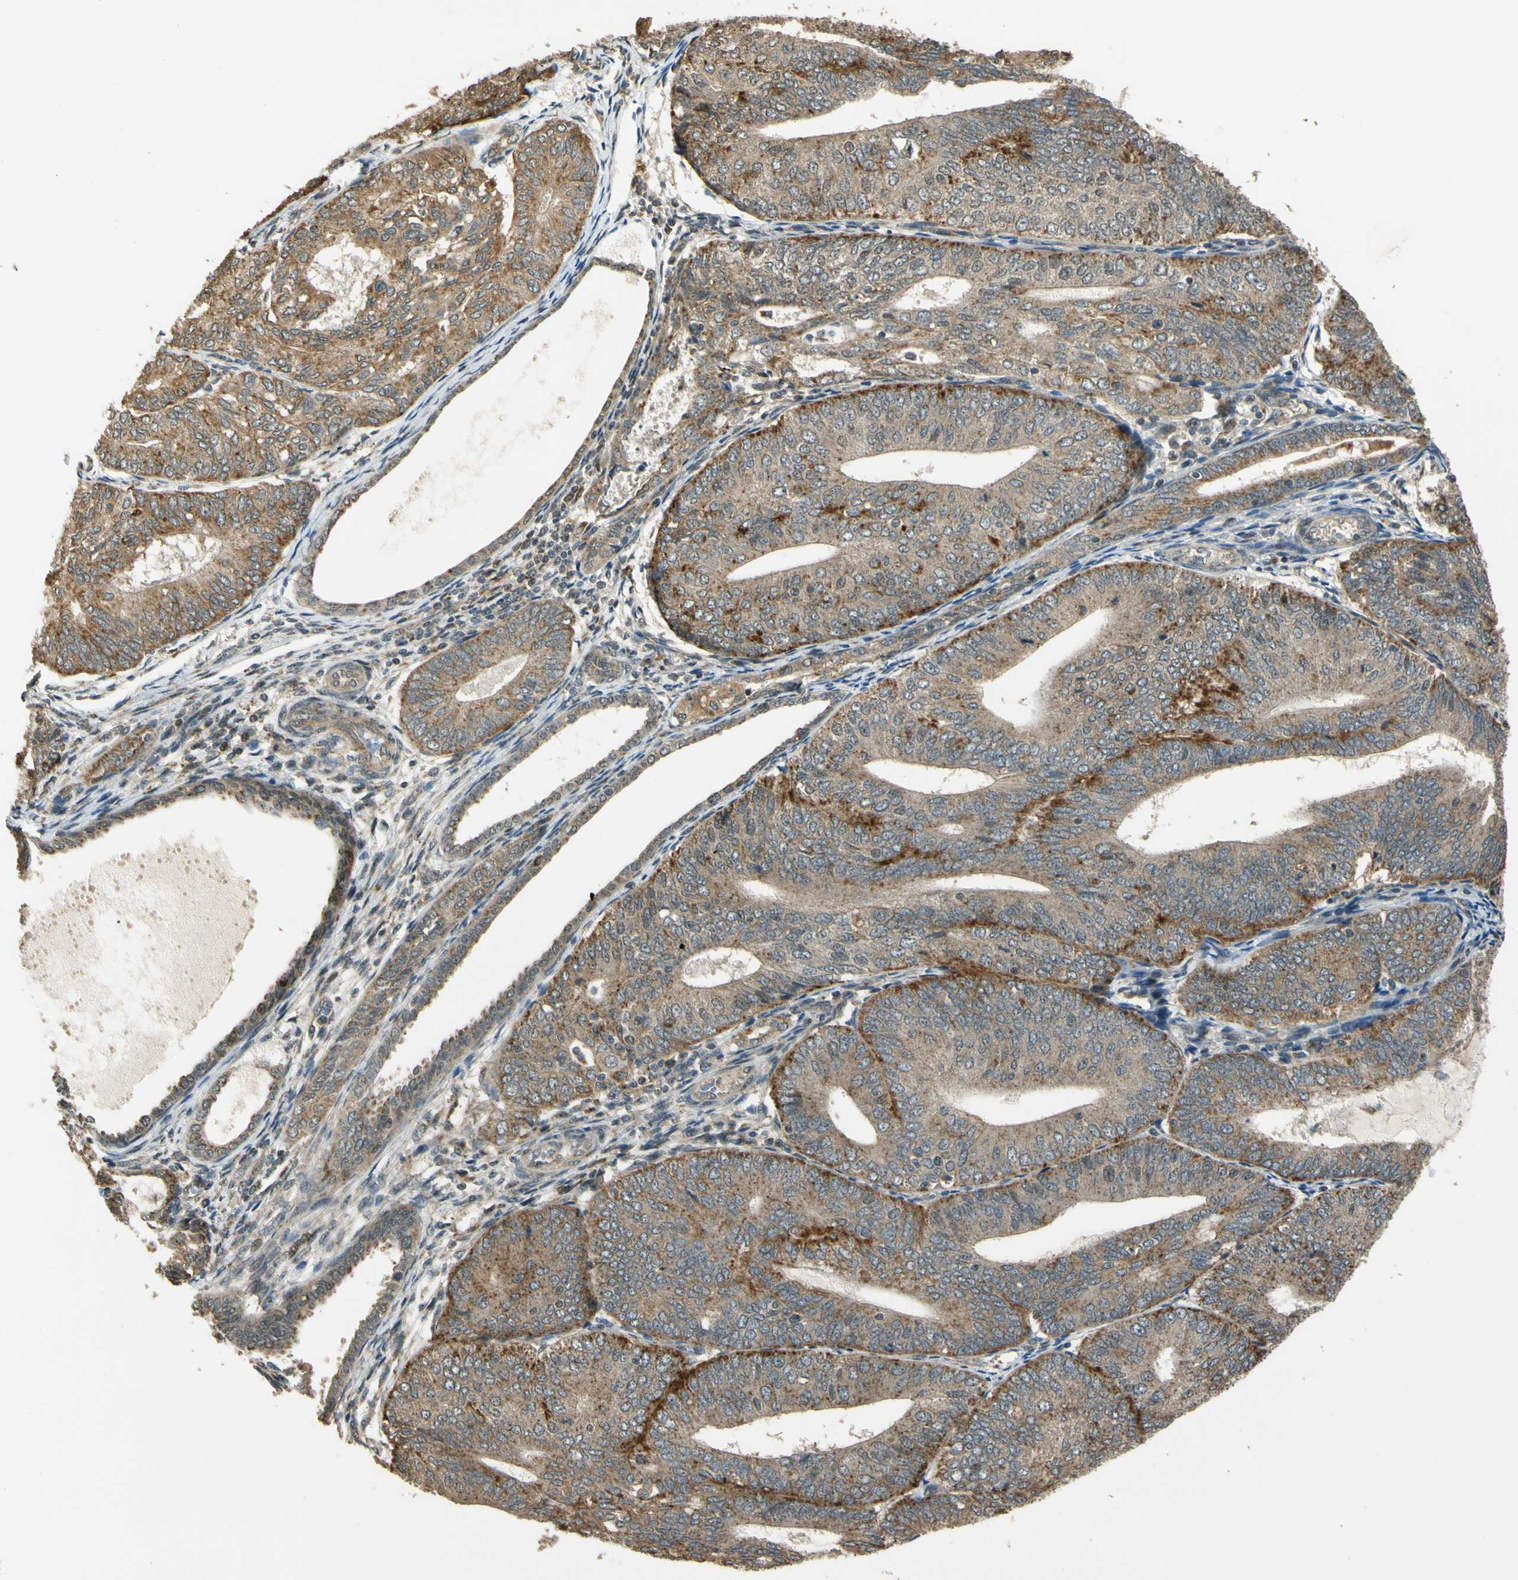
{"staining": {"intensity": "moderate", "quantity": ">75%", "location": "cytoplasmic/membranous"}, "tissue": "endometrial cancer", "cell_type": "Tumor cells", "image_type": "cancer", "snomed": [{"axis": "morphology", "description": "Adenocarcinoma, NOS"}, {"axis": "topography", "description": "Endometrium"}], "caption": "IHC of human endometrial cancer displays medium levels of moderate cytoplasmic/membranous staining in about >75% of tumor cells.", "gene": "LAMTOR1", "patient": {"sex": "female", "age": 81}}